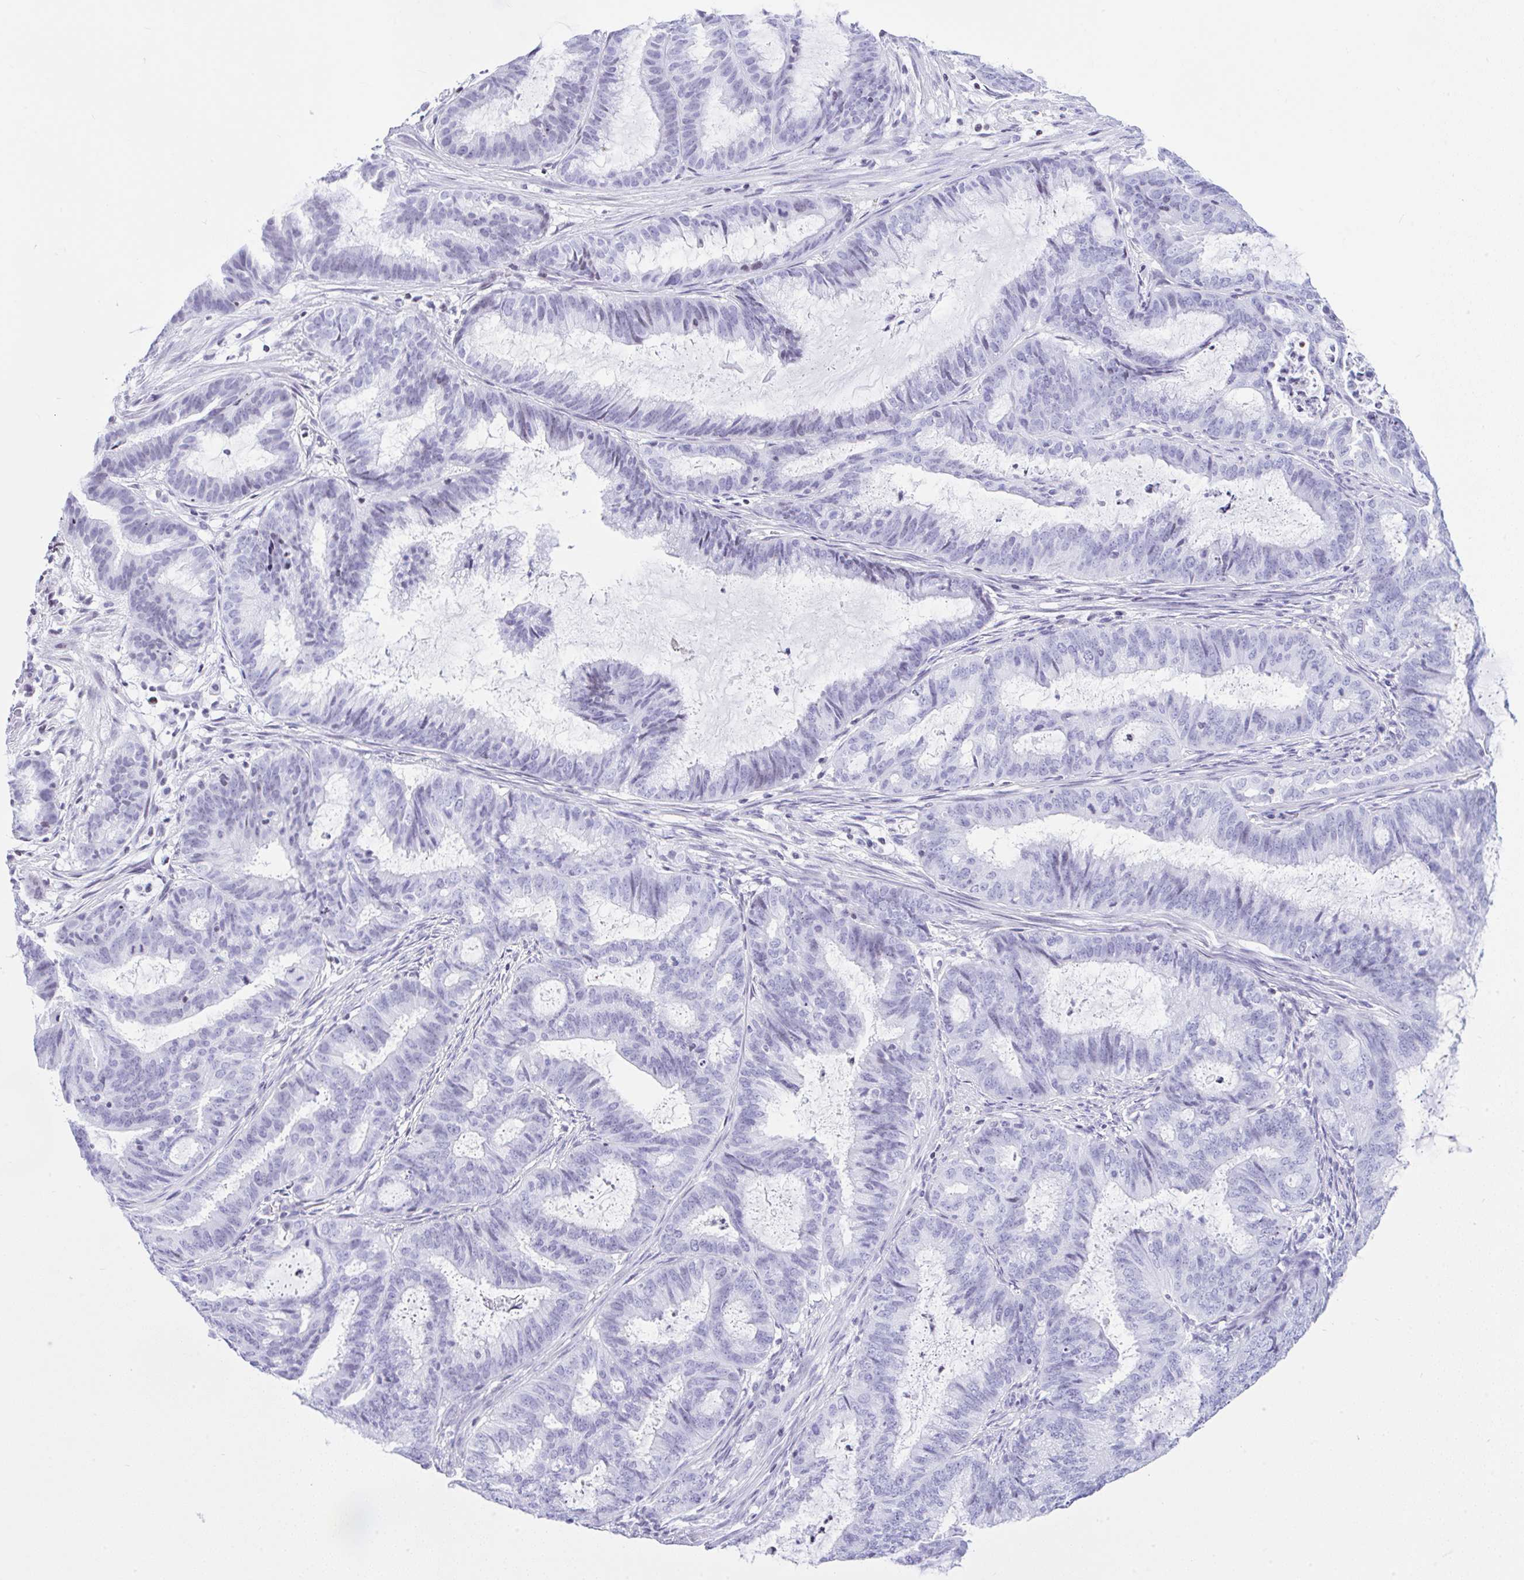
{"staining": {"intensity": "negative", "quantity": "none", "location": "none"}, "tissue": "endometrial cancer", "cell_type": "Tumor cells", "image_type": "cancer", "snomed": [{"axis": "morphology", "description": "Adenocarcinoma, NOS"}, {"axis": "topography", "description": "Endometrium"}], "caption": "Tumor cells show no significant staining in endometrial adenocarcinoma.", "gene": "KRT27", "patient": {"sex": "female", "age": 51}}